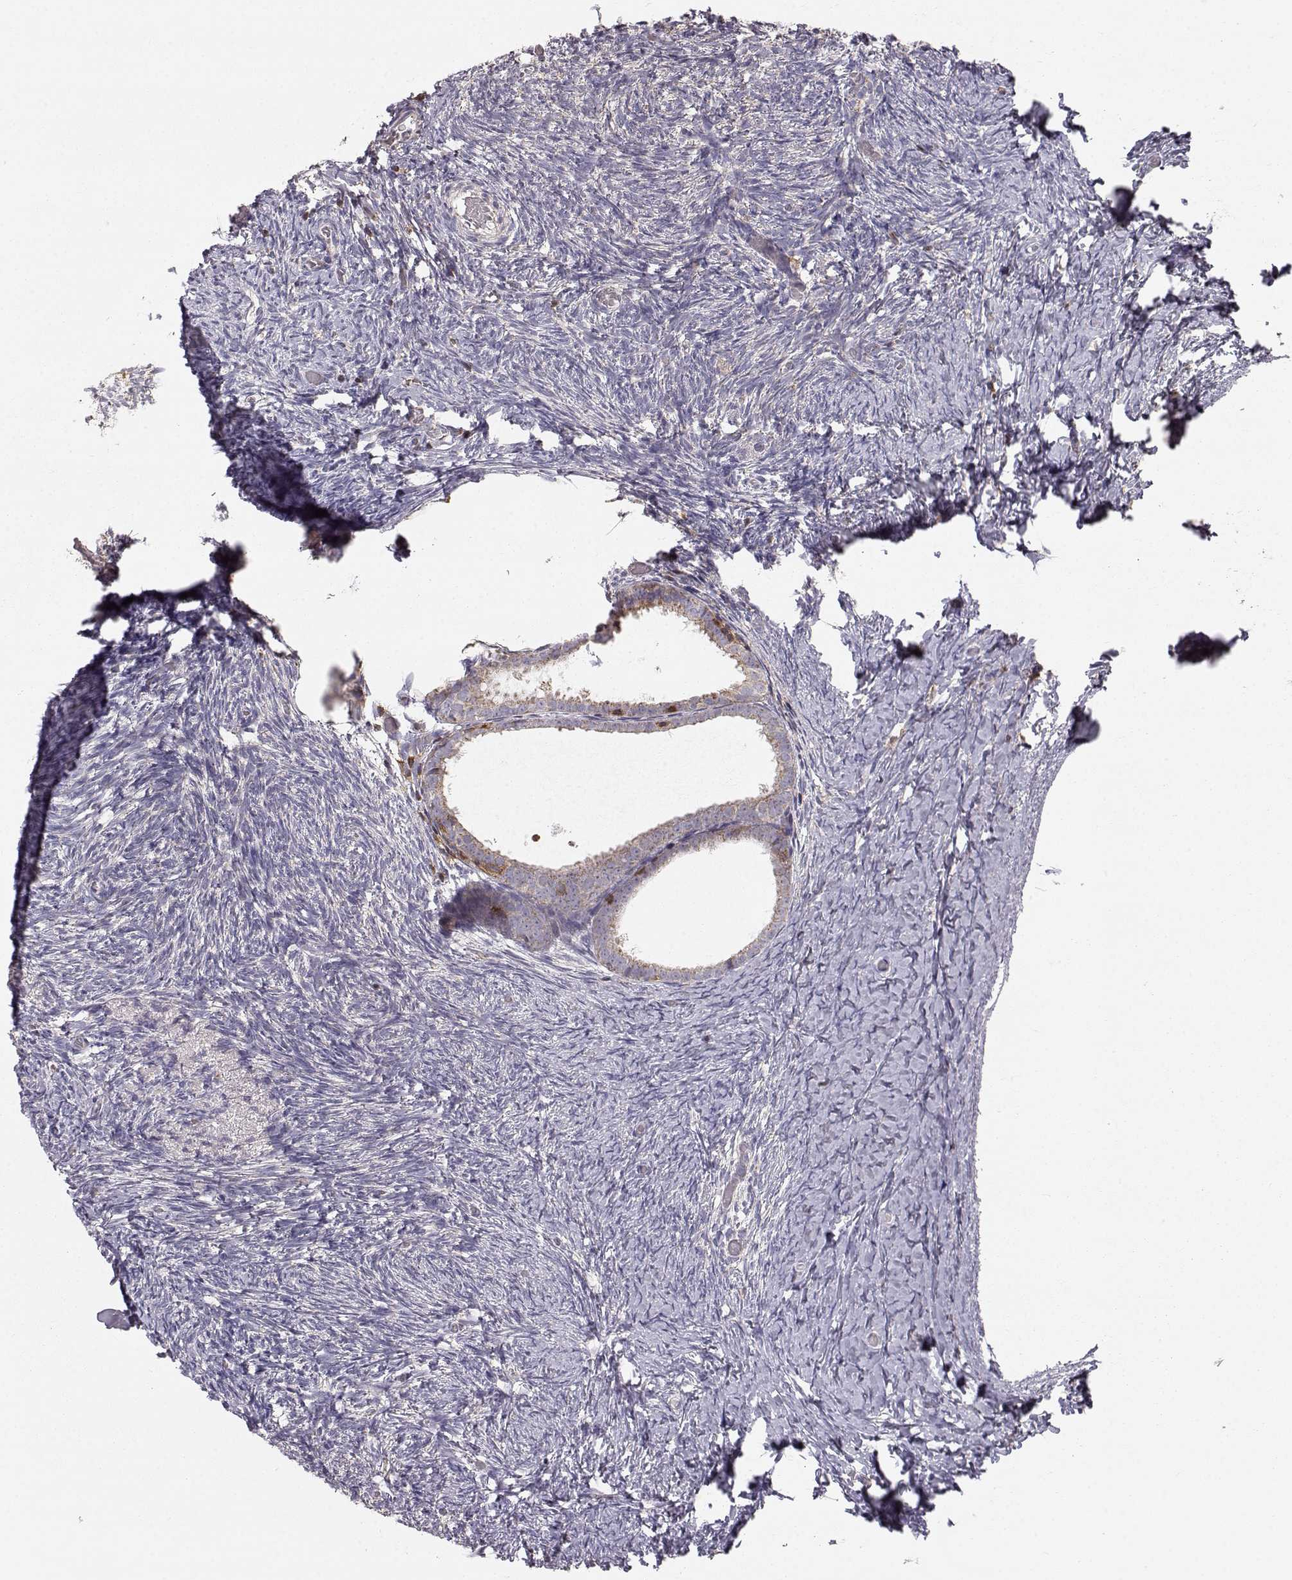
{"staining": {"intensity": "strong", "quantity": ">75%", "location": "cytoplasmic/membranous"}, "tissue": "ovary", "cell_type": "Follicle cells", "image_type": "normal", "snomed": [{"axis": "morphology", "description": "Normal tissue, NOS"}, {"axis": "topography", "description": "Ovary"}], "caption": "The micrograph displays immunohistochemical staining of benign ovary. There is strong cytoplasmic/membranous expression is seen in about >75% of follicle cells.", "gene": "GRAP2", "patient": {"sex": "female", "age": 39}}